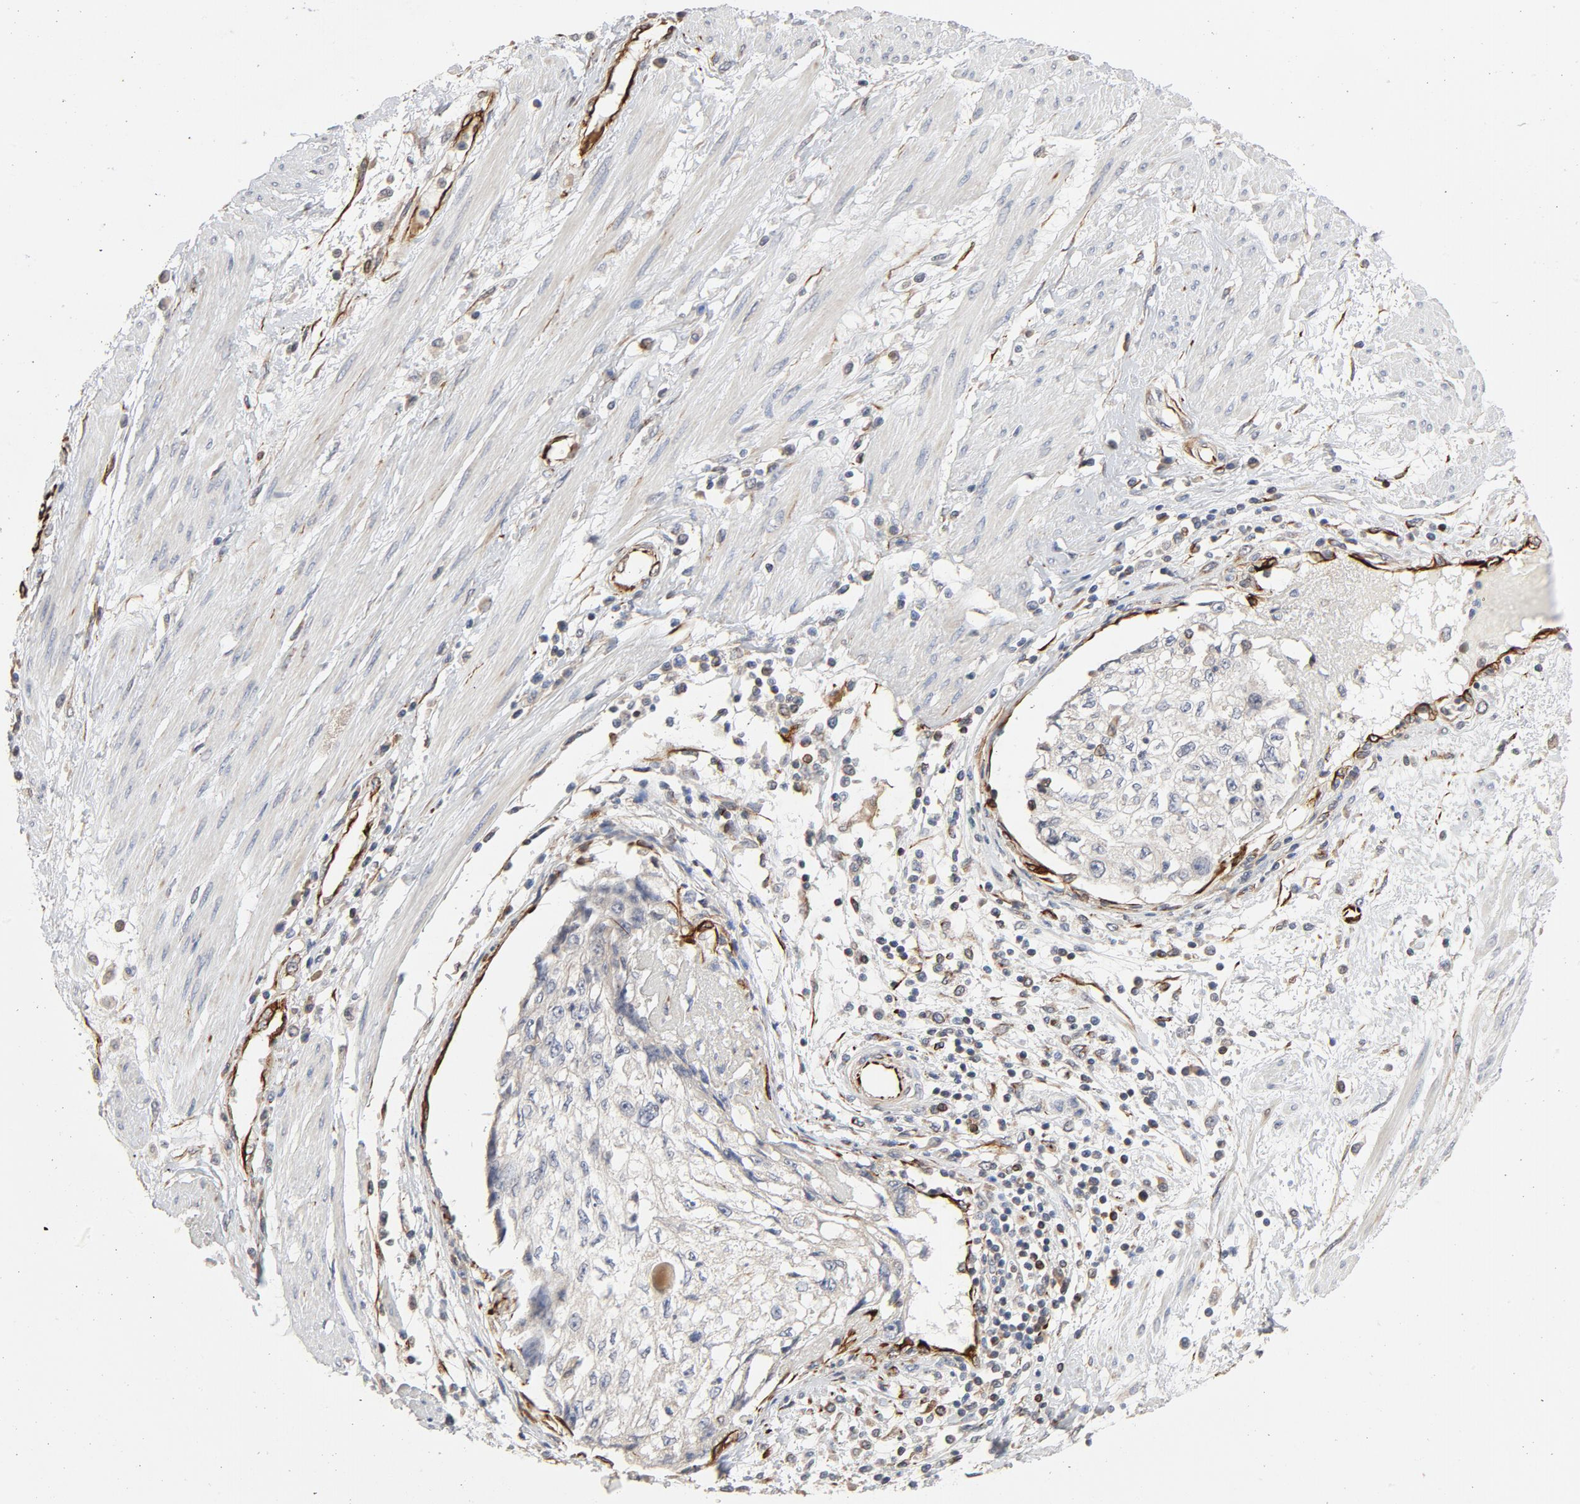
{"staining": {"intensity": "negative", "quantity": "none", "location": "none"}, "tissue": "cervical cancer", "cell_type": "Tumor cells", "image_type": "cancer", "snomed": [{"axis": "morphology", "description": "Squamous cell carcinoma, NOS"}, {"axis": "topography", "description": "Cervix"}], "caption": "Tumor cells show no significant protein staining in cervical cancer (squamous cell carcinoma).", "gene": "FAM118A", "patient": {"sex": "female", "age": 57}}